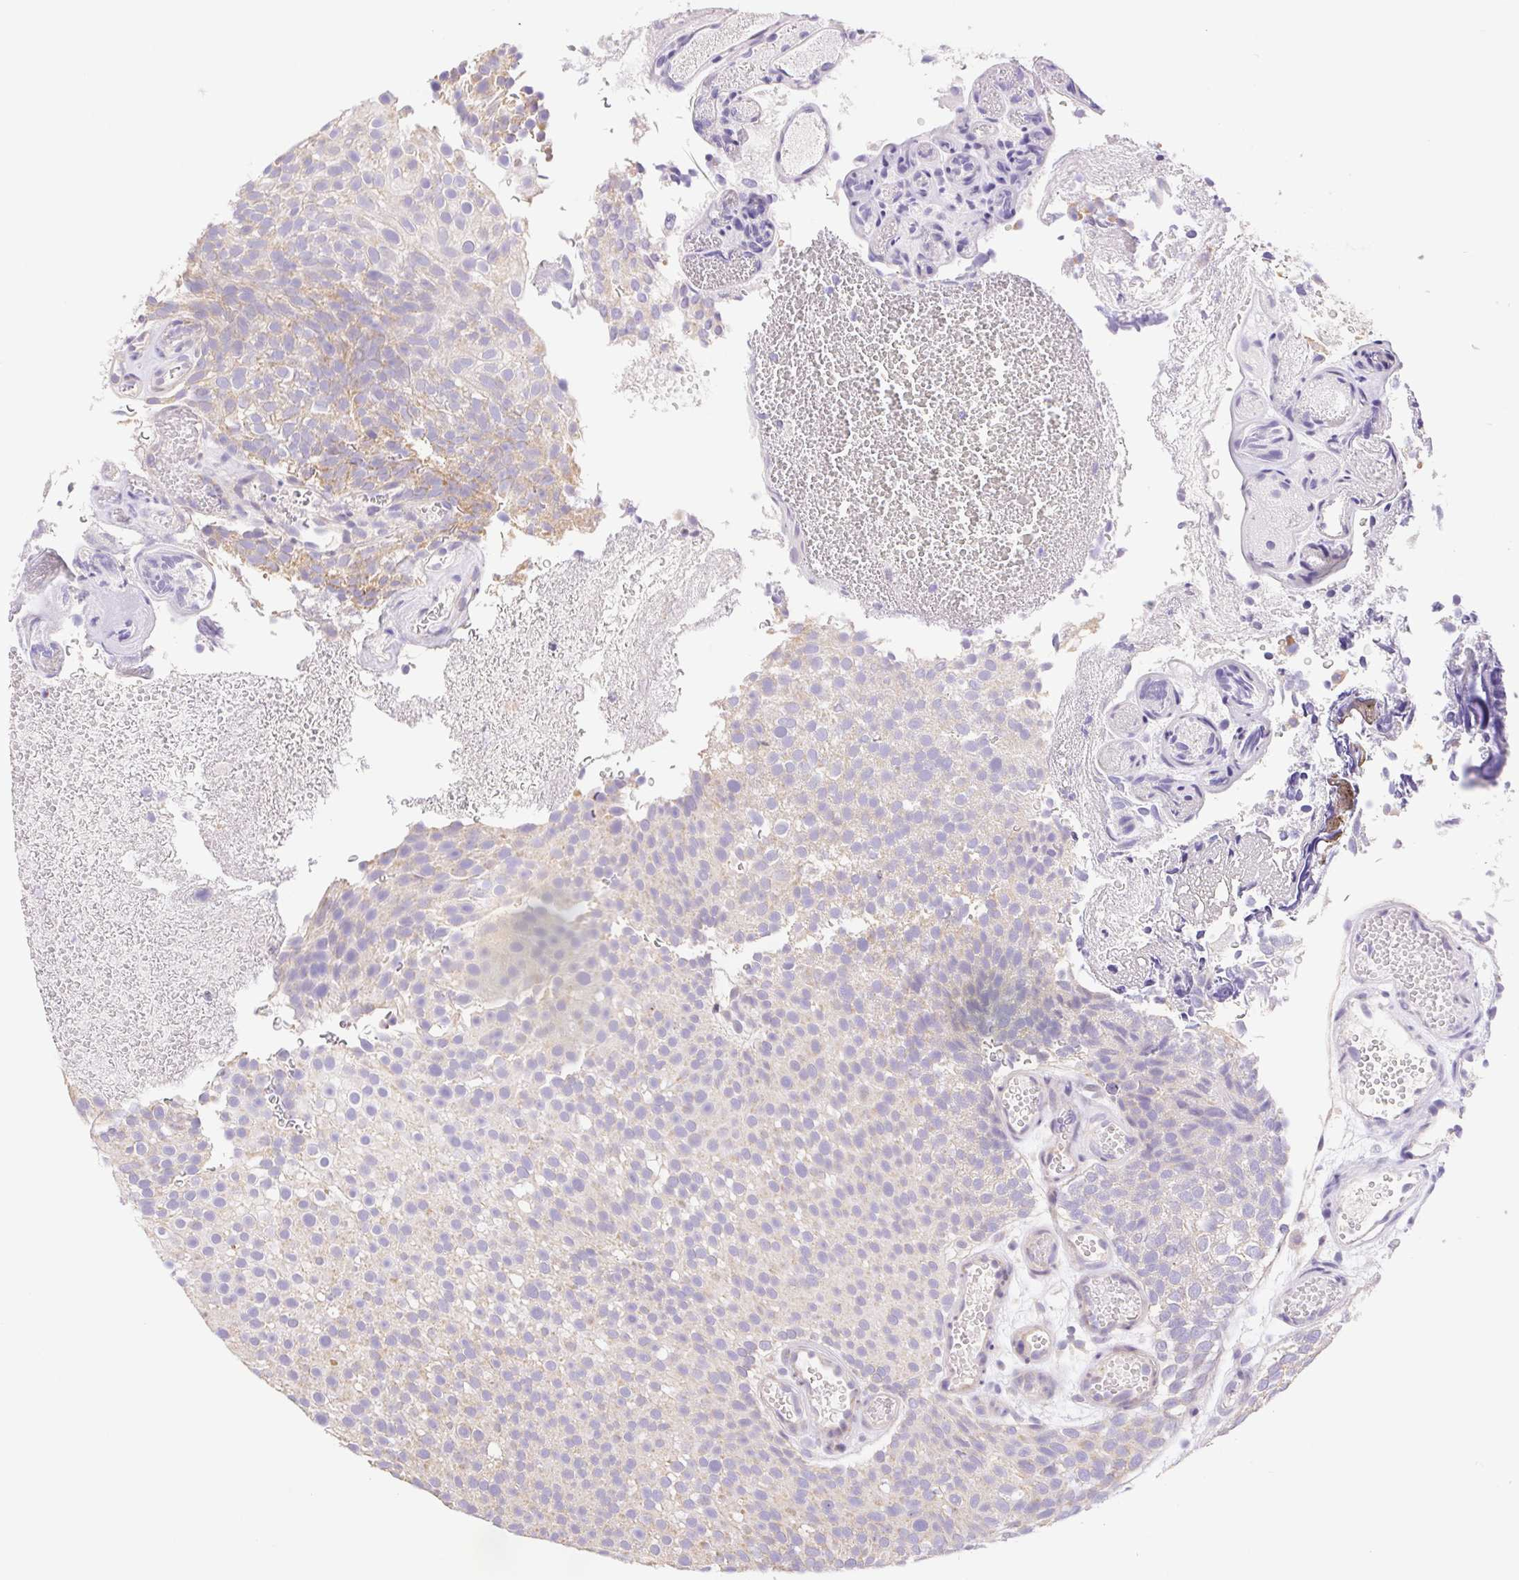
{"staining": {"intensity": "weak", "quantity": "<25%", "location": "cytoplasmic/membranous"}, "tissue": "urothelial cancer", "cell_type": "Tumor cells", "image_type": "cancer", "snomed": [{"axis": "morphology", "description": "Urothelial carcinoma, Low grade"}, {"axis": "topography", "description": "Urinary bladder"}], "caption": "A photomicrograph of urothelial cancer stained for a protein displays no brown staining in tumor cells. Nuclei are stained in blue.", "gene": "FKBP6", "patient": {"sex": "male", "age": 78}}